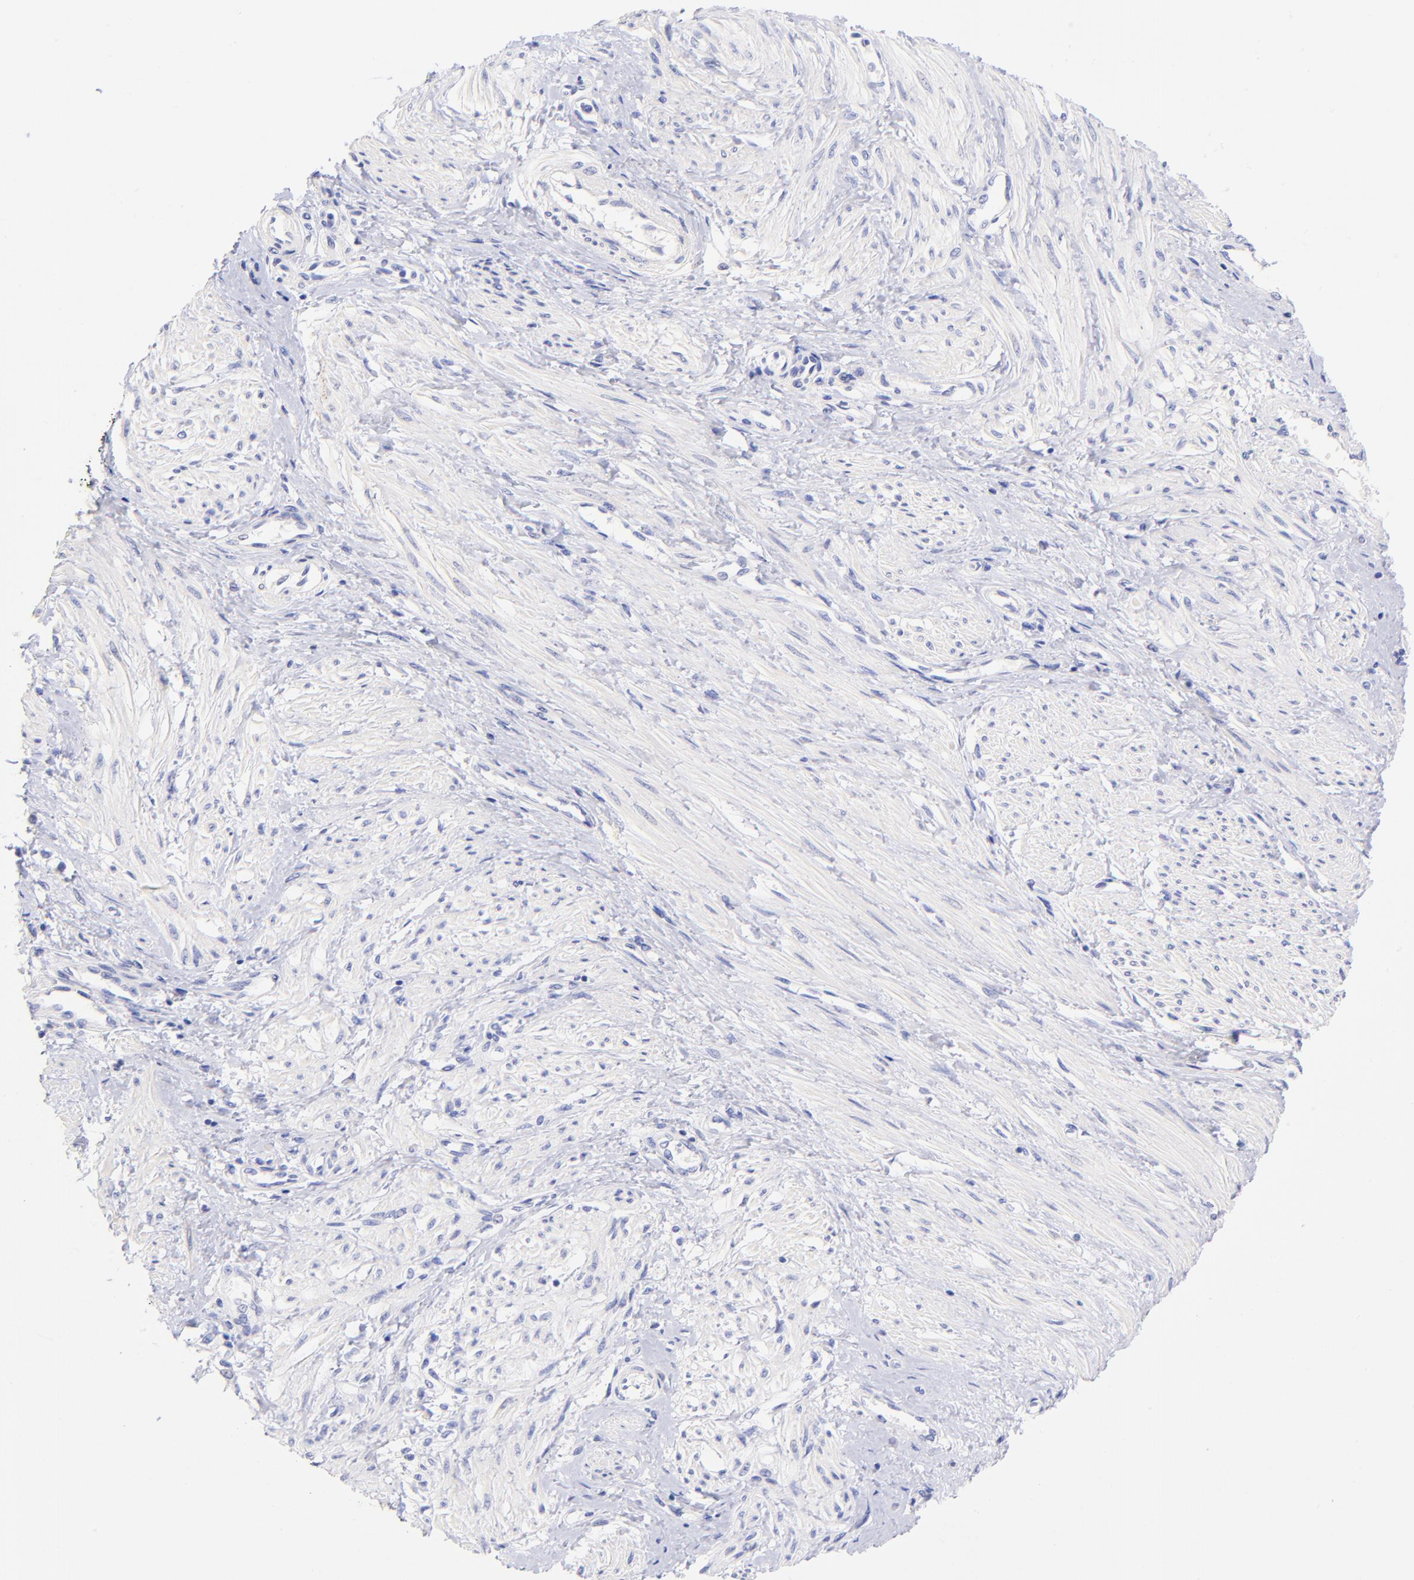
{"staining": {"intensity": "negative", "quantity": "none", "location": "none"}, "tissue": "smooth muscle", "cell_type": "Smooth muscle cells", "image_type": "normal", "snomed": [{"axis": "morphology", "description": "Normal tissue, NOS"}, {"axis": "topography", "description": "Smooth muscle"}, {"axis": "topography", "description": "Uterus"}], "caption": "Immunohistochemistry of normal smooth muscle demonstrates no positivity in smooth muscle cells.", "gene": "RAB3B", "patient": {"sex": "female", "age": 39}}